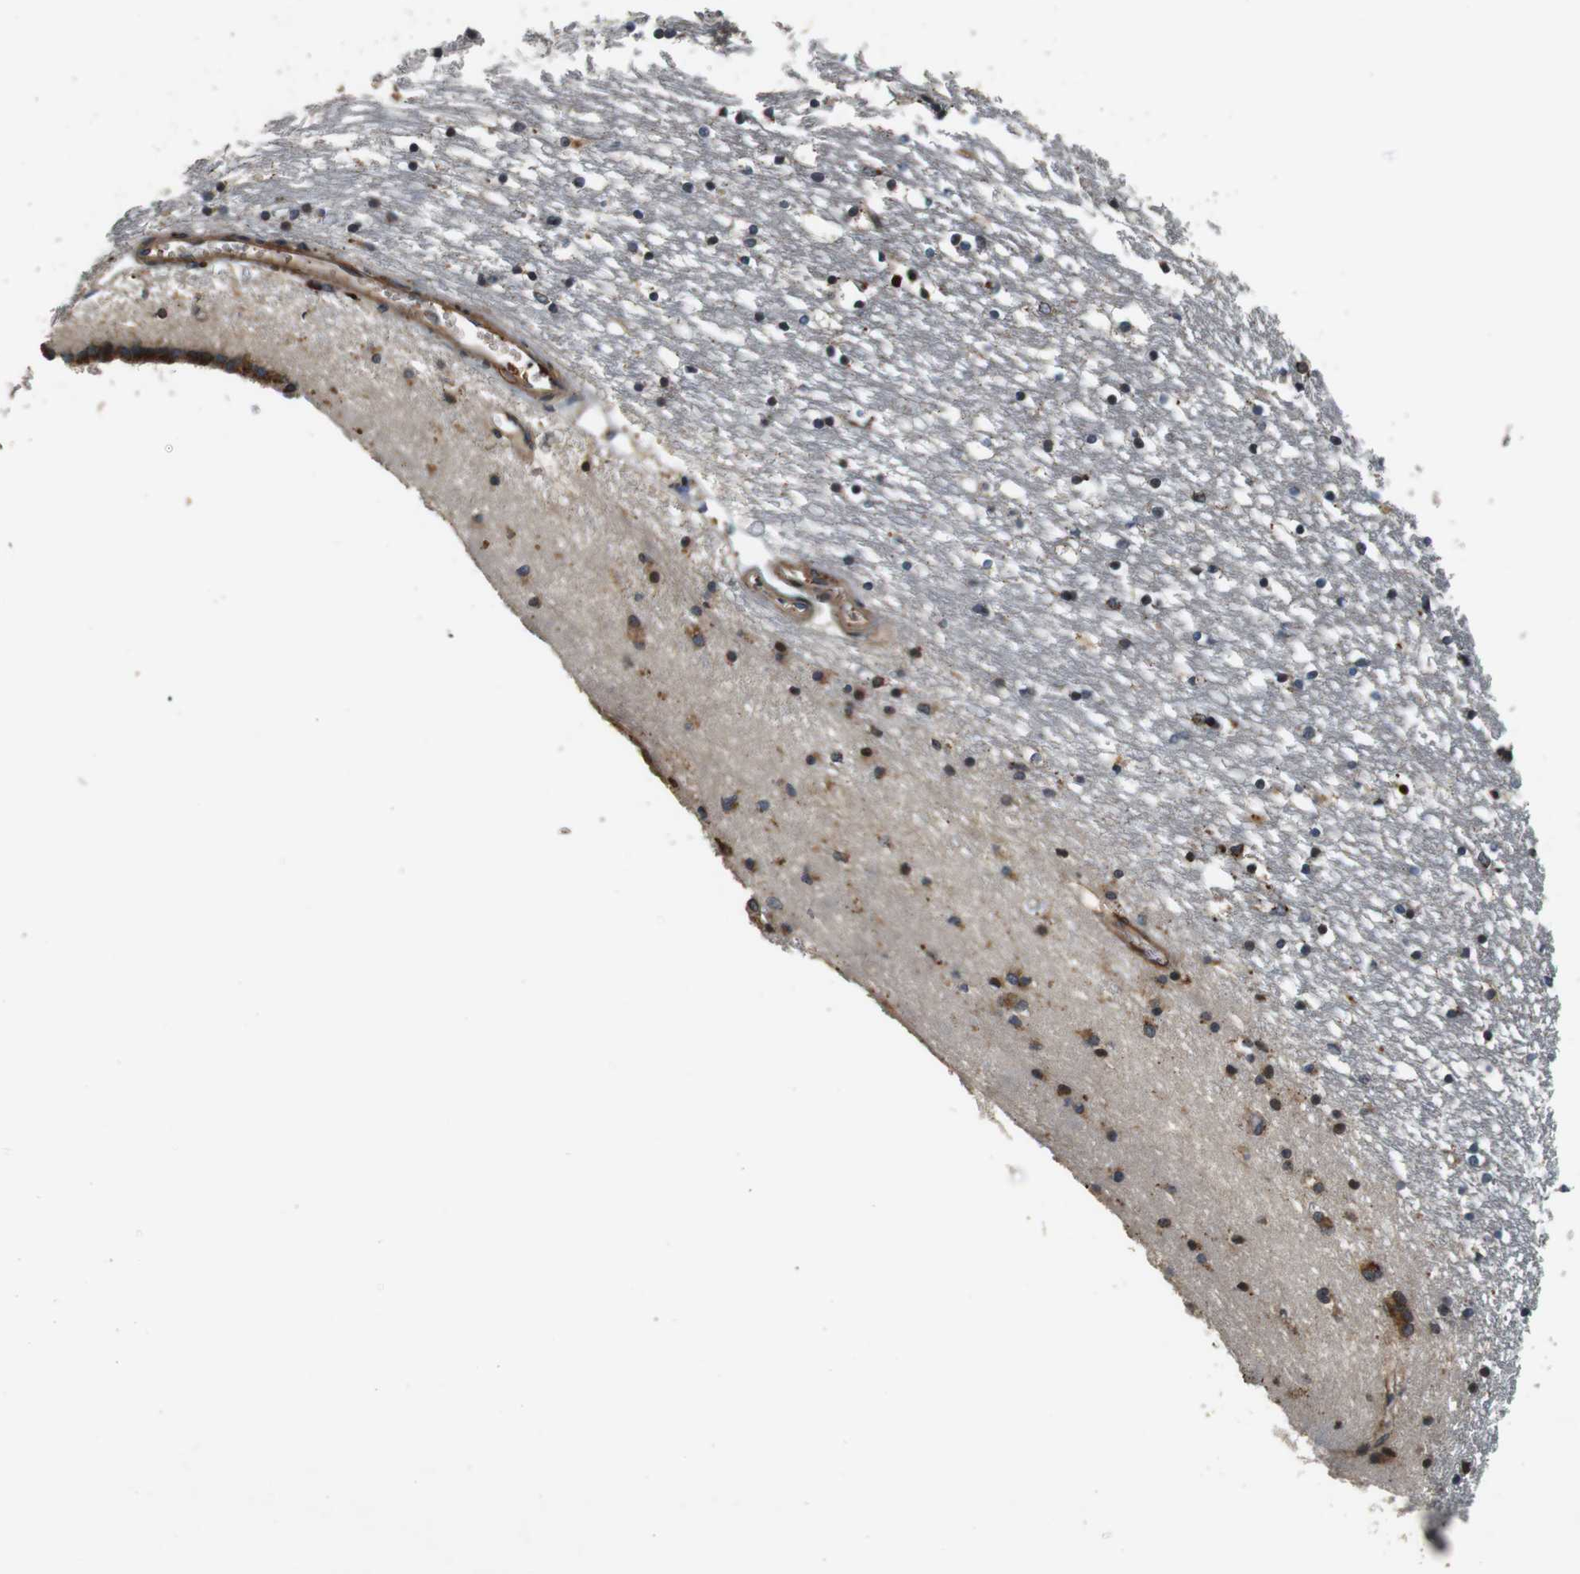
{"staining": {"intensity": "weak", "quantity": "<25%", "location": "cytoplasmic/membranous"}, "tissue": "caudate", "cell_type": "Glial cells", "image_type": "normal", "snomed": [{"axis": "morphology", "description": "Normal tissue, NOS"}, {"axis": "topography", "description": "Lateral ventricle wall"}], "caption": "A histopathology image of caudate stained for a protein exhibits no brown staining in glial cells.", "gene": "TXNRD1", "patient": {"sex": "male", "age": 45}}